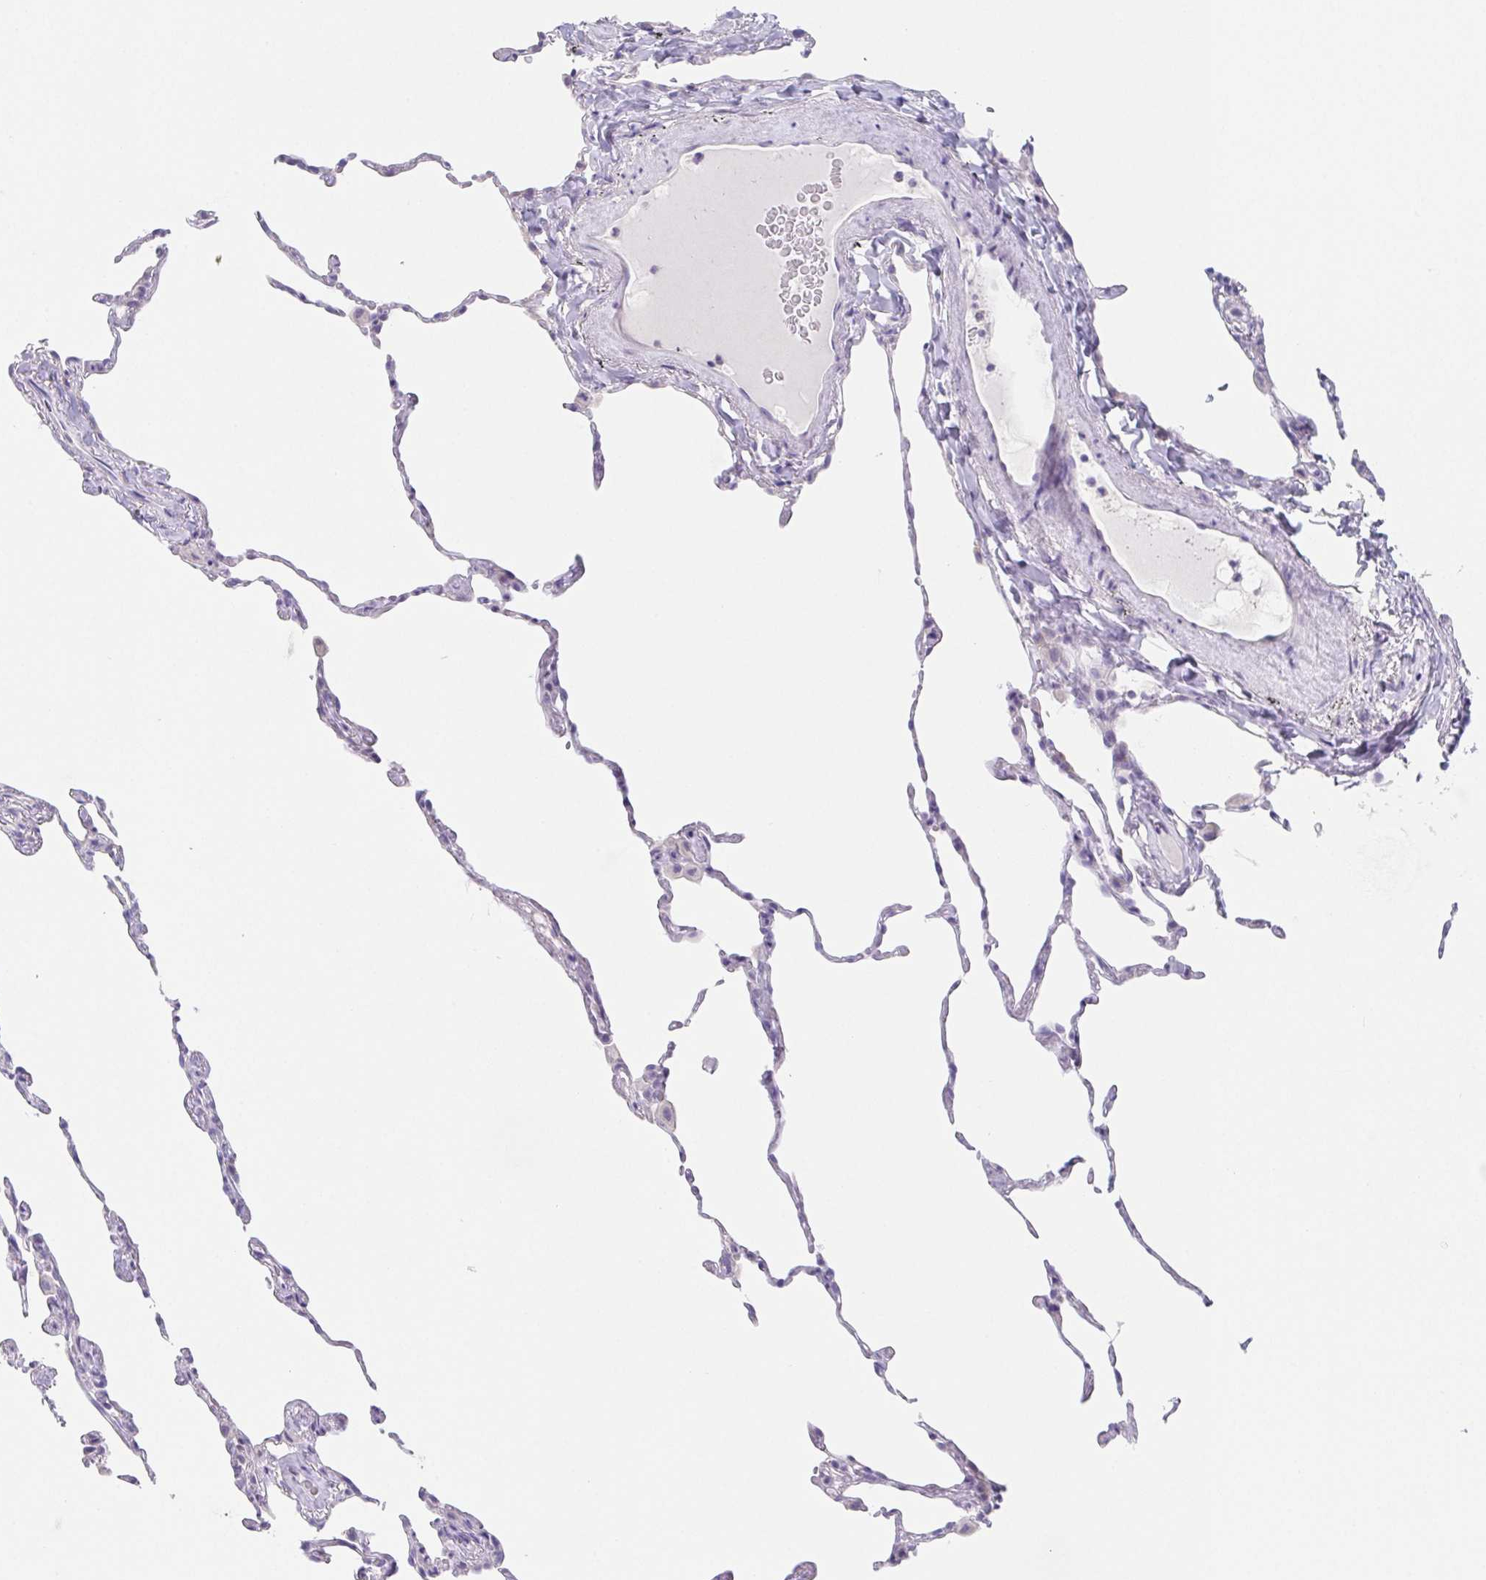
{"staining": {"intensity": "negative", "quantity": "none", "location": "none"}, "tissue": "lung", "cell_type": "Alveolar cells", "image_type": "normal", "snomed": [{"axis": "morphology", "description": "Normal tissue, NOS"}, {"axis": "topography", "description": "Lung"}], "caption": "Immunohistochemistry (IHC) image of normal lung: lung stained with DAB displays no significant protein positivity in alveolar cells. The staining is performed using DAB brown chromogen with nuclei counter-stained in using hematoxylin.", "gene": "HDGFL1", "patient": {"sex": "female", "age": 57}}